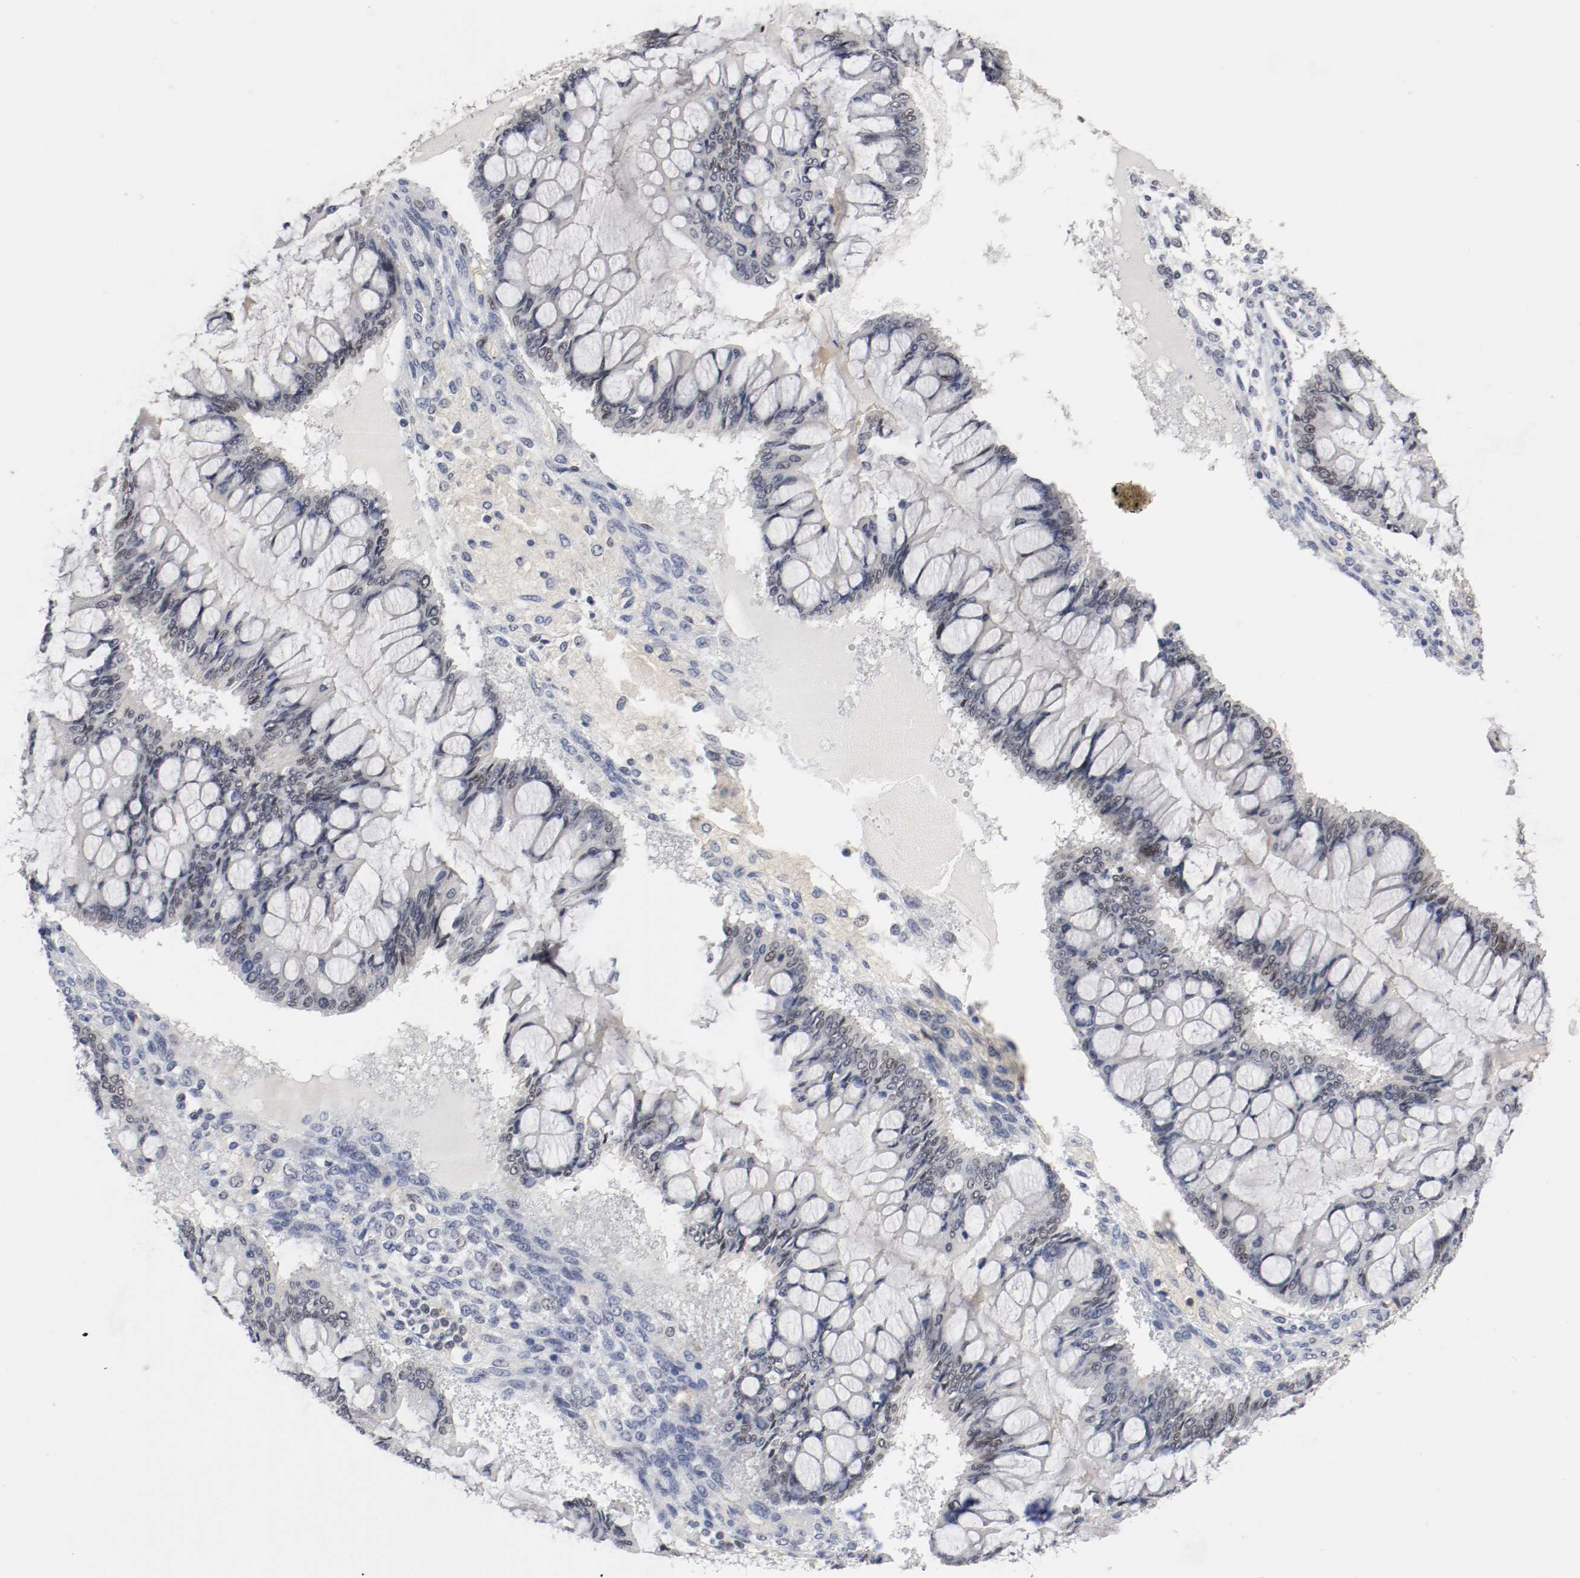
{"staining": {"intensity": "negative", "quantity": "none", "location": "none"}, "tissue": "ovarian cancer", "cell_type": "Tumor cells", "image_type": "cancer", "snomed": [{"axis": "morphology", "description": "Cystadenocarcinoma, mucinous, NOS"}, {"axis": "topography", "description": "Ovary"}], "caption": "Immunohistochemical staining of ovarian cancer exhibits no significant positivity in tumor cells. The staining is performed using DAB (3,3'-diaminobenzidine) brown chromogen with nuclei counter-stained in using hematoxylin.", "gene": "JUND", "patient": {"sex": "female", "age": 73}}